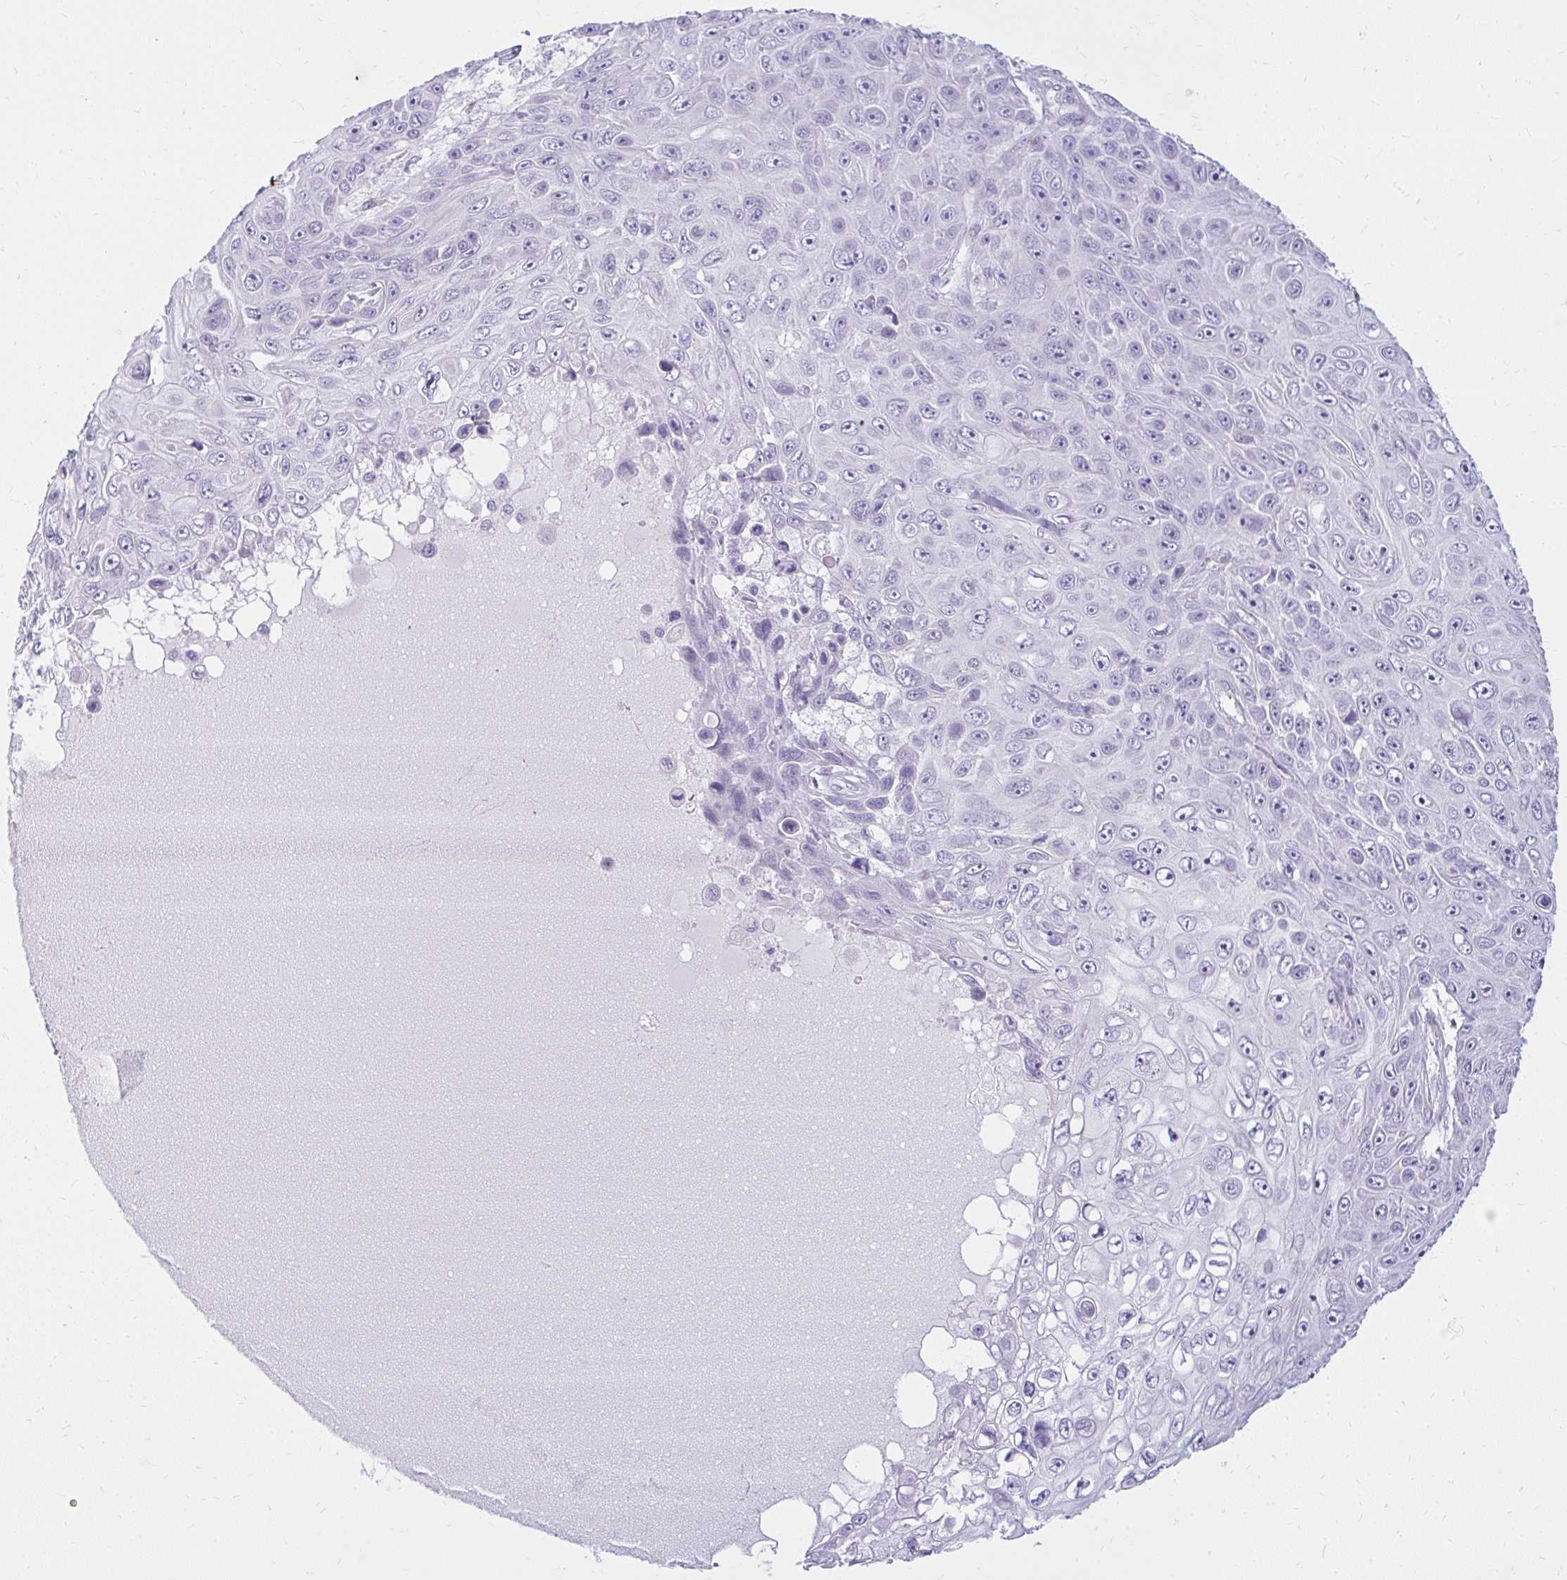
{"staining": {"intensity": "negative", "quantity": "none", "location": "none"}, "tissue": "skin cancer", "cell_type": "Tumor cells", "image_type": "cancer", "snomed": [{"axis": "morphology", "description": "Squamous cell carcinoma, NOS"}, {"axis": "topography", "description": "Skin"}], "caption": "Immunohistochemical staining of human skin squamous cell carcinoma displays no significant positivity in tumor cells.", "gene": "PRAP1", "patient": {"sex": "male", "age": 82}}